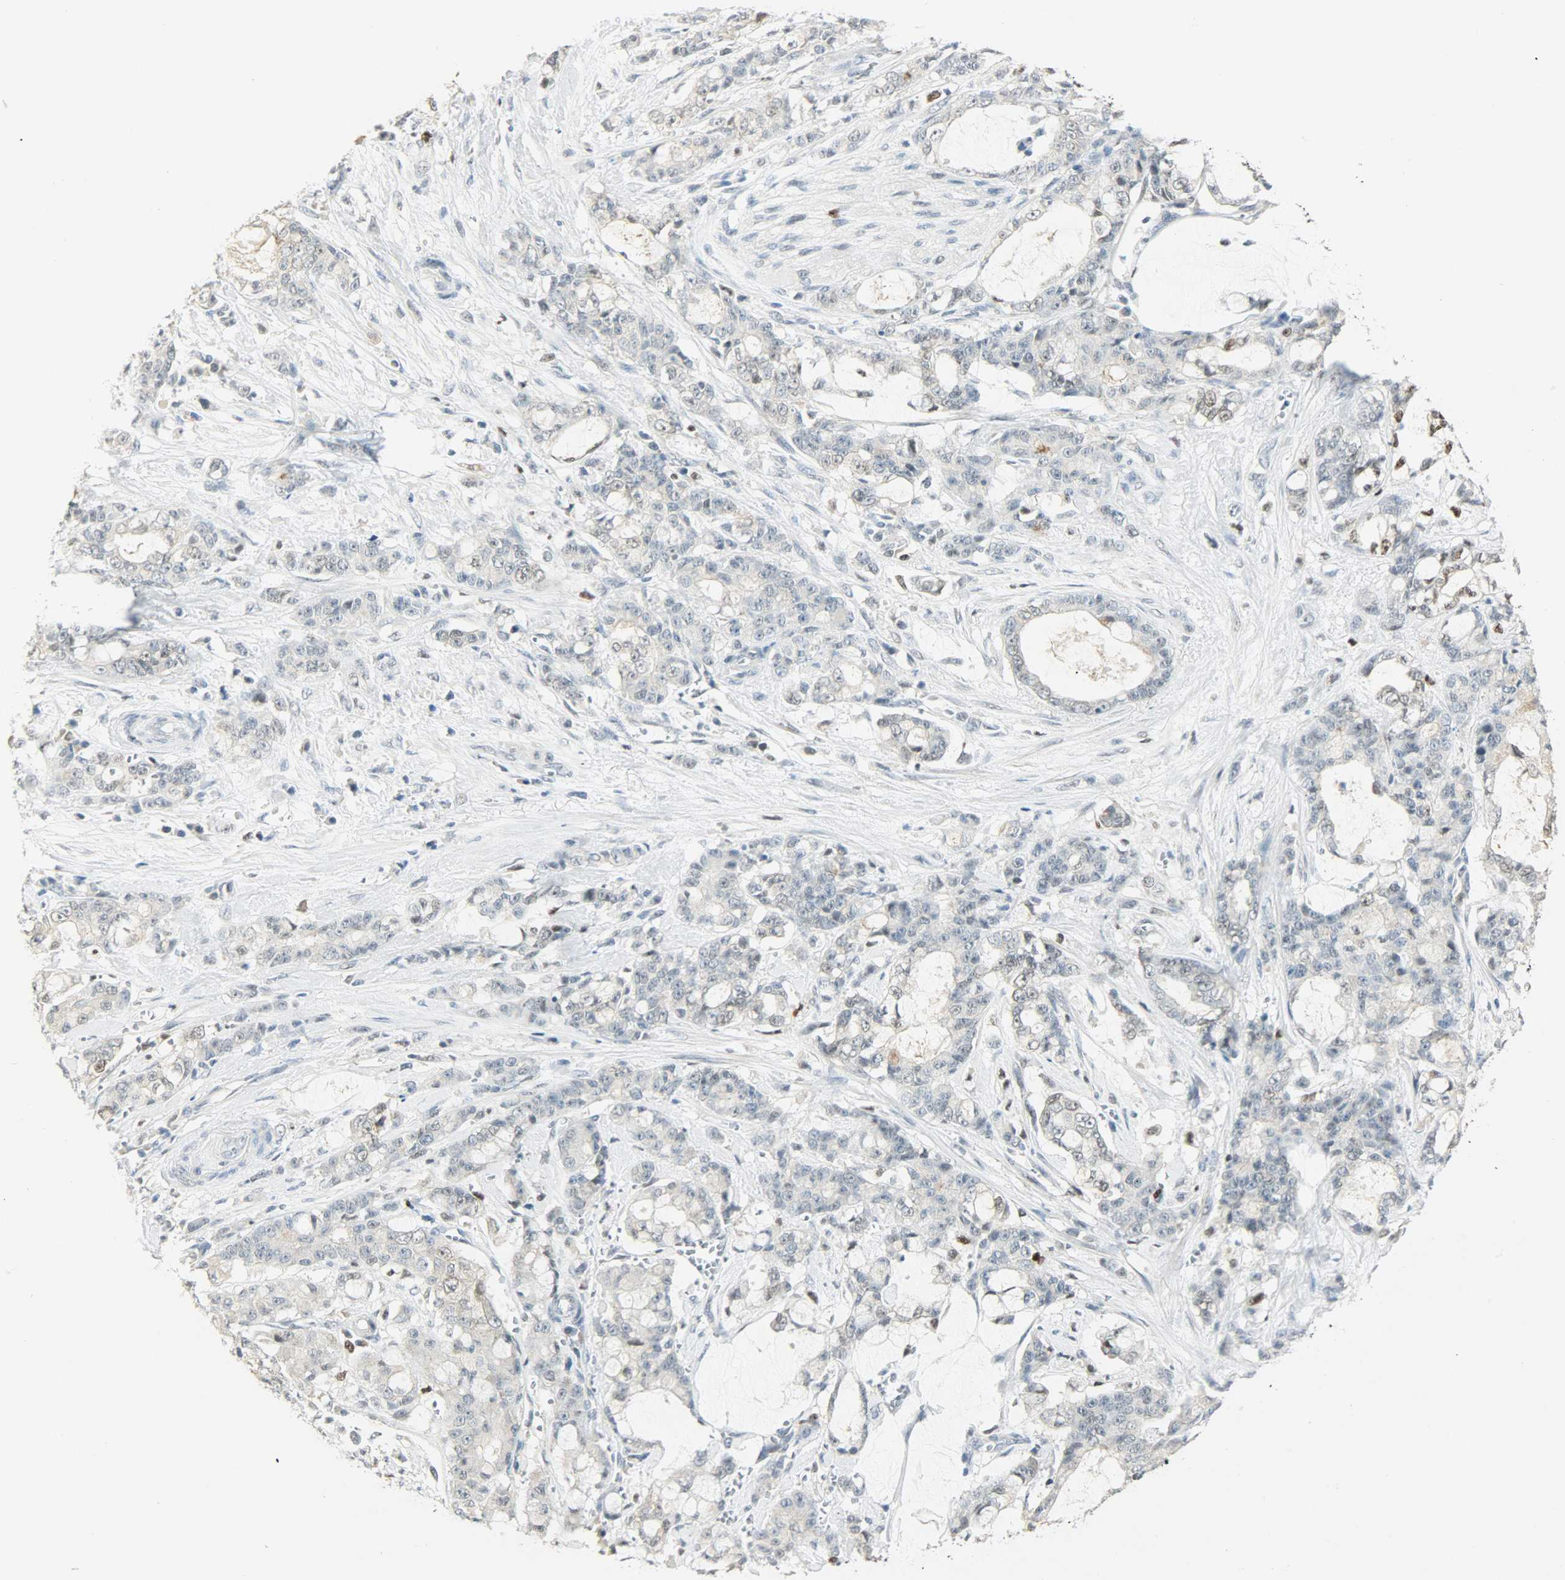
{"staining": {"intensity": "negative", "quantity": "none", "location": "none"}, "tissue": "pancreatic cancer", "cell_type": "Tumor cells", "image_type": "cancer", "snomed": [{"axis": "morphology", "description": "Adenocarcinoma, NOS"}, {"axis": "topography", "description": "Pancreas"}], "caption": "Protein analysis of pancreatic cancer shows no significant positivity in tumor cells. (DAB immunohistochemistry, high magnification).", "gene": "PPARG", "patient": {"sex": "female", "age": 73}}